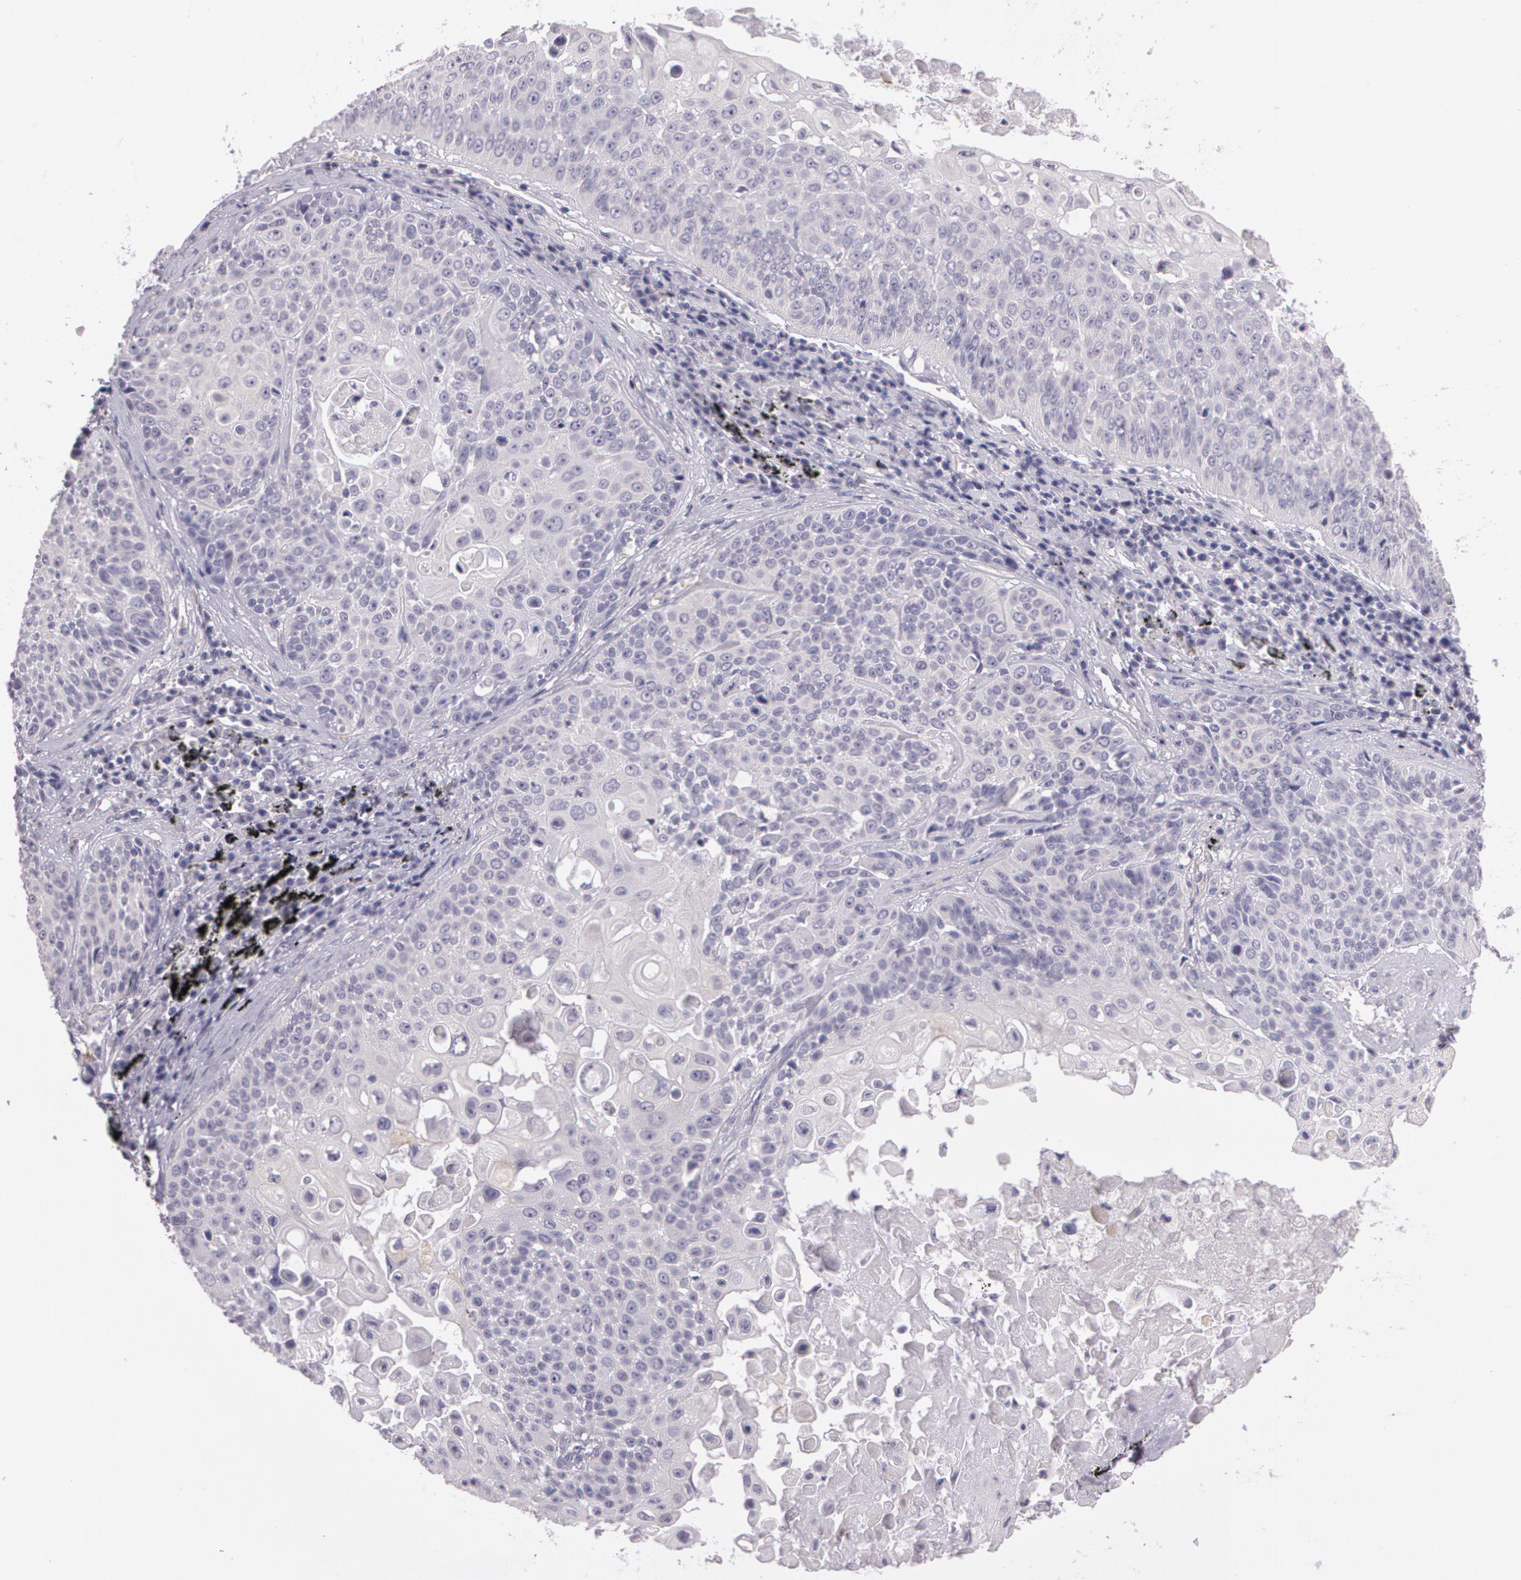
{"staining": {"intensity": "negative", "quantity": "none", "location": "none"}, "tissue": "lung cancer", "cell_type": "Tumor cells", "image_type": "cancer", "snomed": [{"axis": "morphology", "description": "Adenocarcinoma, NOS"}, {"axis": "topography", "description": "Lung"}], "caption": "Tumor cells show no significant positivity in lung cancer.", "gene": "G2E3", "patient": {"sex": "male", "age": 60}}